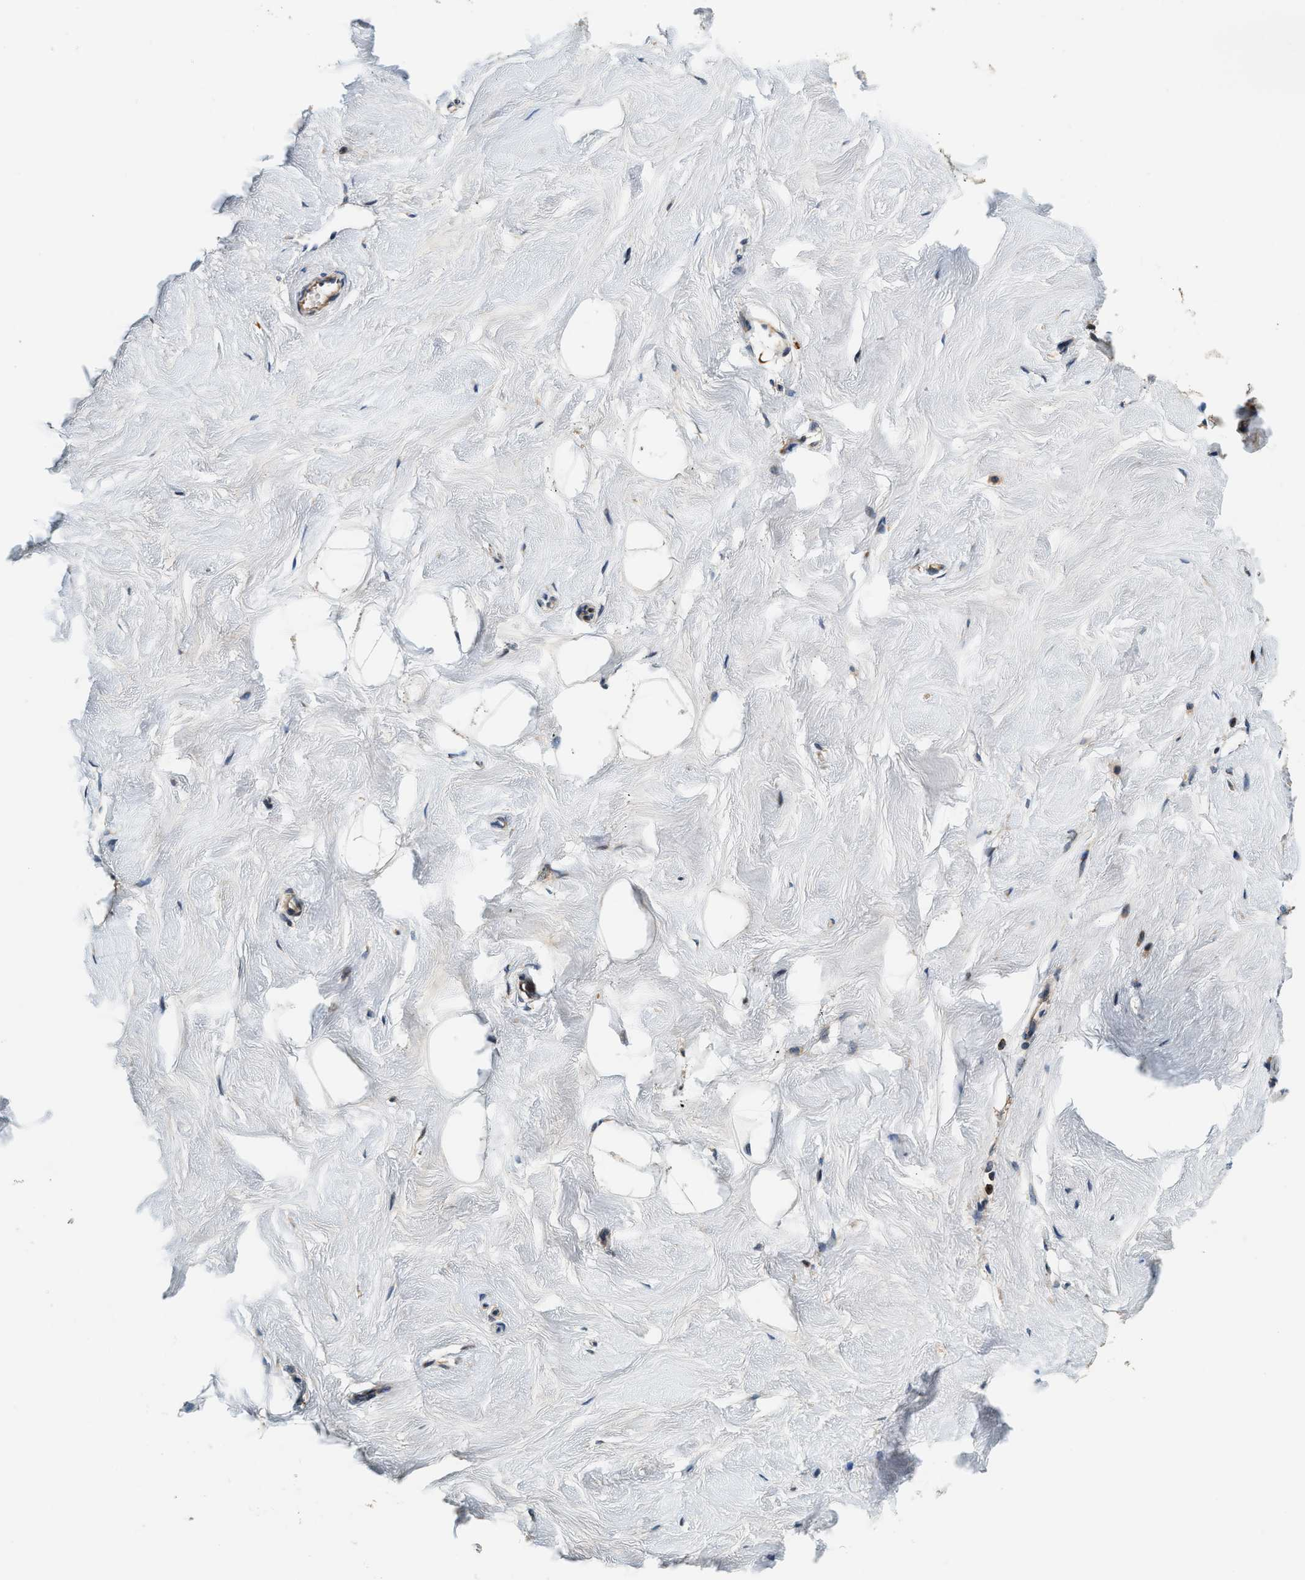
{"staining": {"intensity": "negative", "quantity": "none", "location": "none"}, "tissue": "breast", "cell_type": "Adipocytes", "image_type": "normal", "snomed": [{"axis": "morphology", "description": "Normal tissue, NOS"}, {"axis": "topography", "description": "Breast"}], "caption": "A high-resolution image shows IHC staining of unremarkable breast, which displays no significant expression in adipocytes. The staining is performed using DAB (3,3'-diaminobenzidine) brown chromogen with nuclei counter-stained in using hematoxylin.", "gene": "SAMD9", "patient": {"sex": "female", "age": 23}}